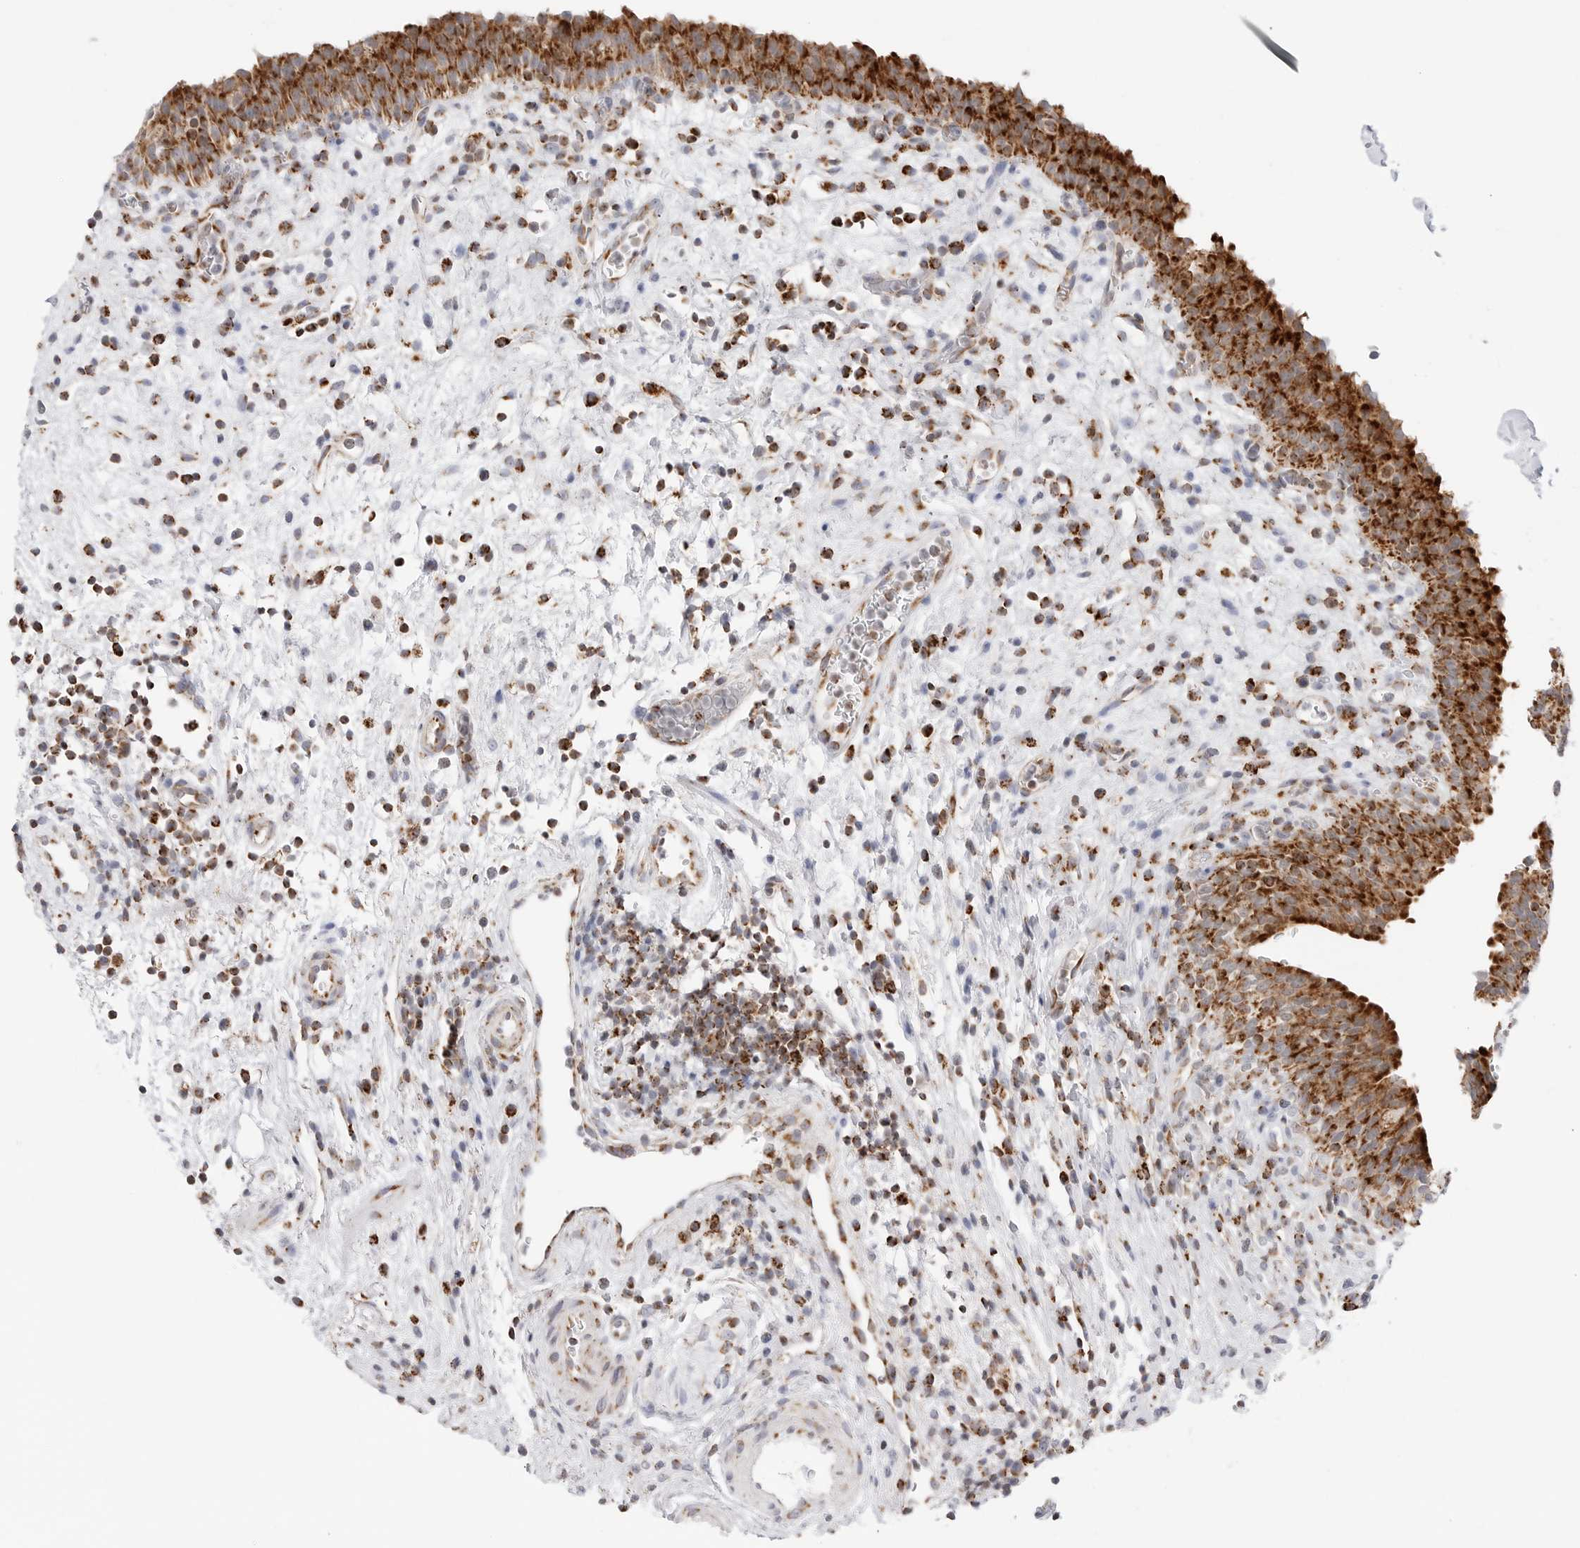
{"staining": {"intensity": "strong", "quantity": ">75%", "location": "cytoplasmic/membranous"}, "tissue": "urinary bladder", "cell_type": "Urothelial cells", "image_type": "normal", "snomed": [{"axis": "morphology", "description": "Normal tissue, NOS"}, {"axis": "morphology", "description": "Inflammation, NOS"}, {"axis": "topography", "description": "Urinary bladder"}], "caption": "Immunohistochemical staining of unremarkable urinary bladder exhibits high levels of strong cytoplasmic/membranous staining in about >75% of urothelial cells. (DAB (3,3'-diaminobenzidine) IHC, brown staining for protein, blue staining for nuclei).", "gene": "ATP5IF1", "patient": {"sex": "female", "age": 75}}